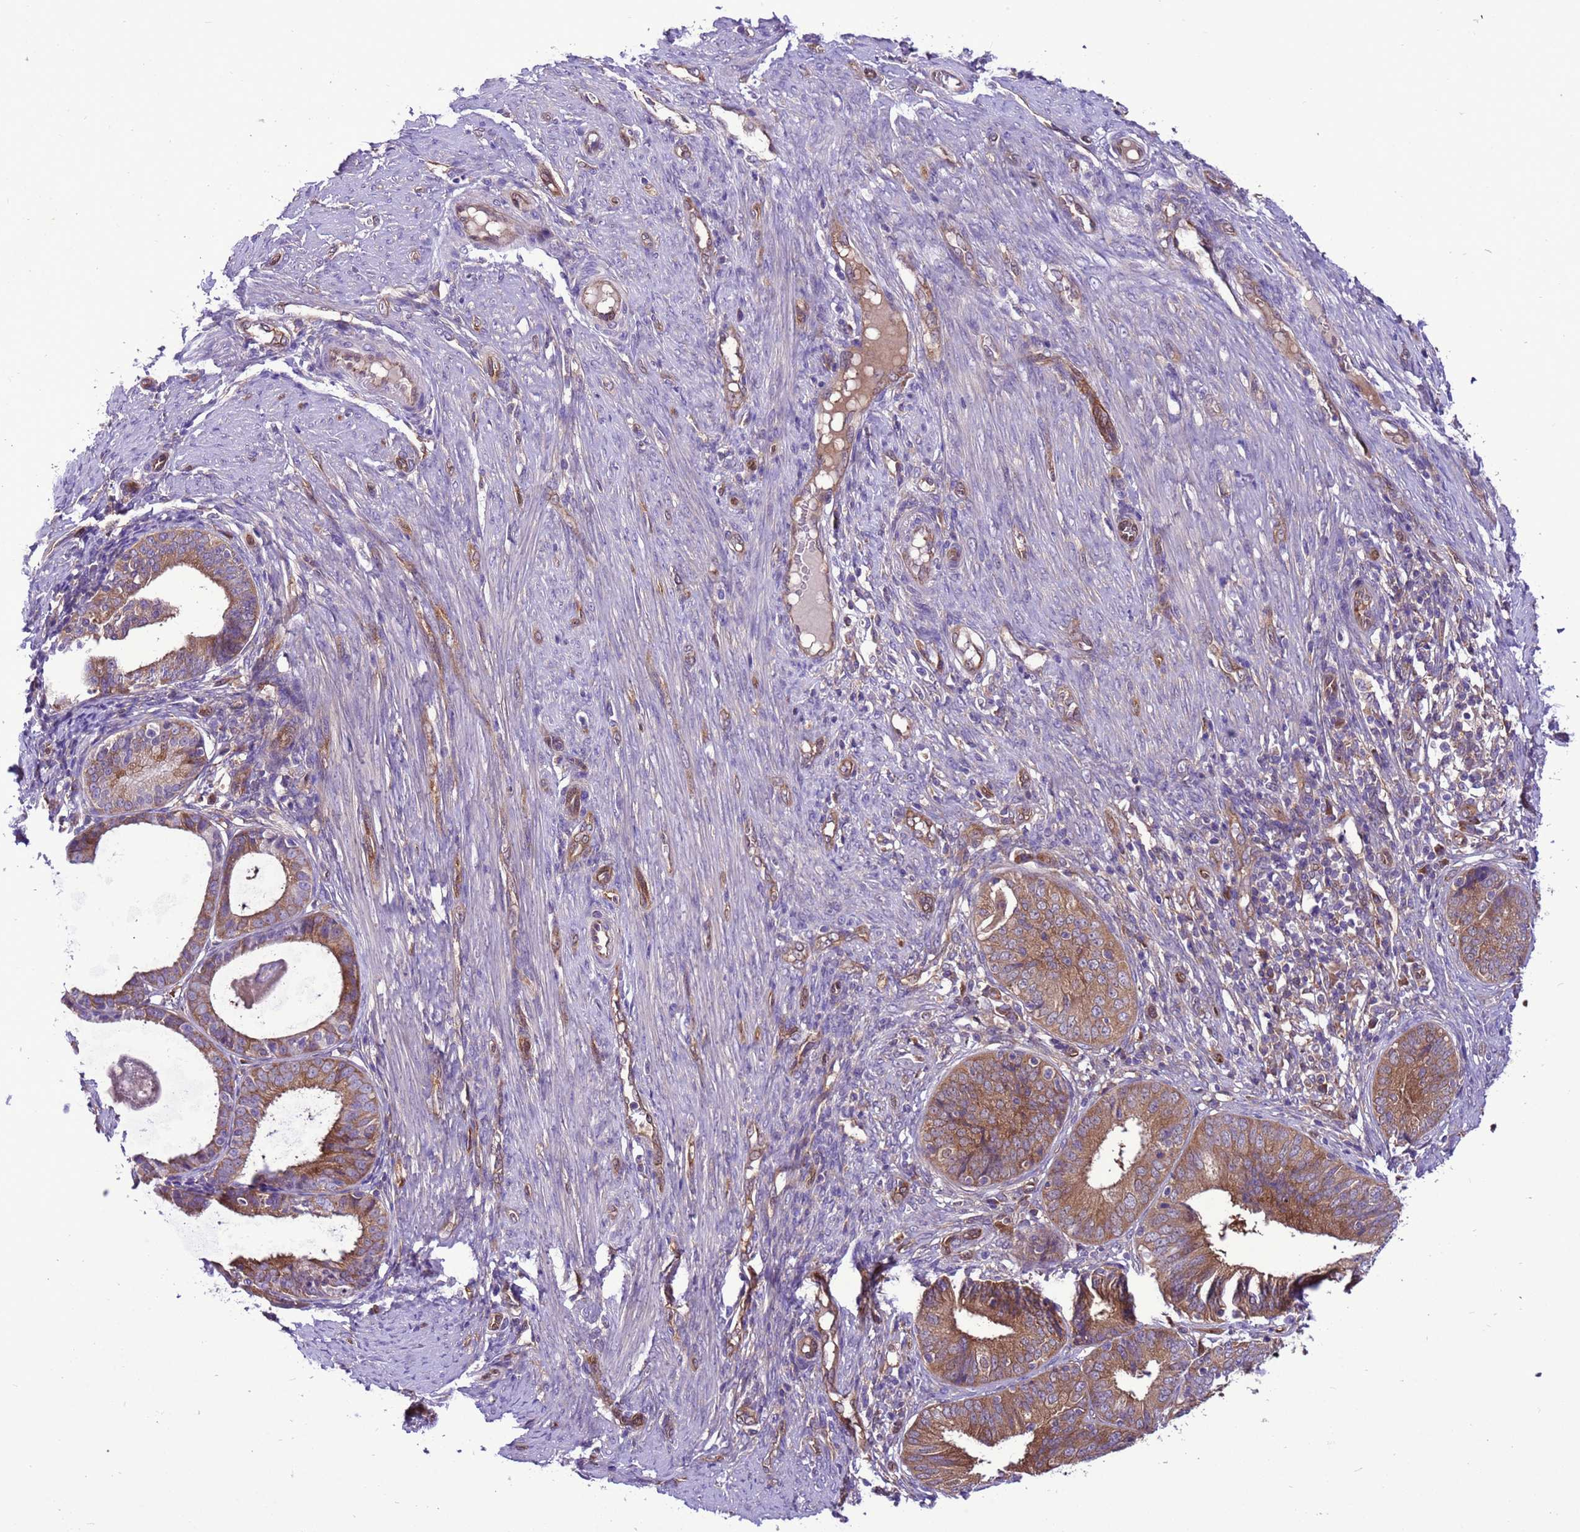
{"staining": {"intensity": "moderate", "quantity": ">75%", "location": "cytoplasmic/membranous"}, "tissue": "endometrial cancer", "cell_type": "Tumor cells", "image_type": "cancer", "snomed": [{"axis": "morphology", "description": "Adenocarcinoma, NOS"}, {"axis": "topography", "description": "Endometrium"}], "caption": "DAB (3,3'-diaminobenzidine) immunohistochemical staining of endometrial cancer reveals moderate cytoplasmic/membranous protein positivity in approximately >75% of tumor cells.", "gene": "RABEP2", "patient": {"sex": "female", "age": 51}}